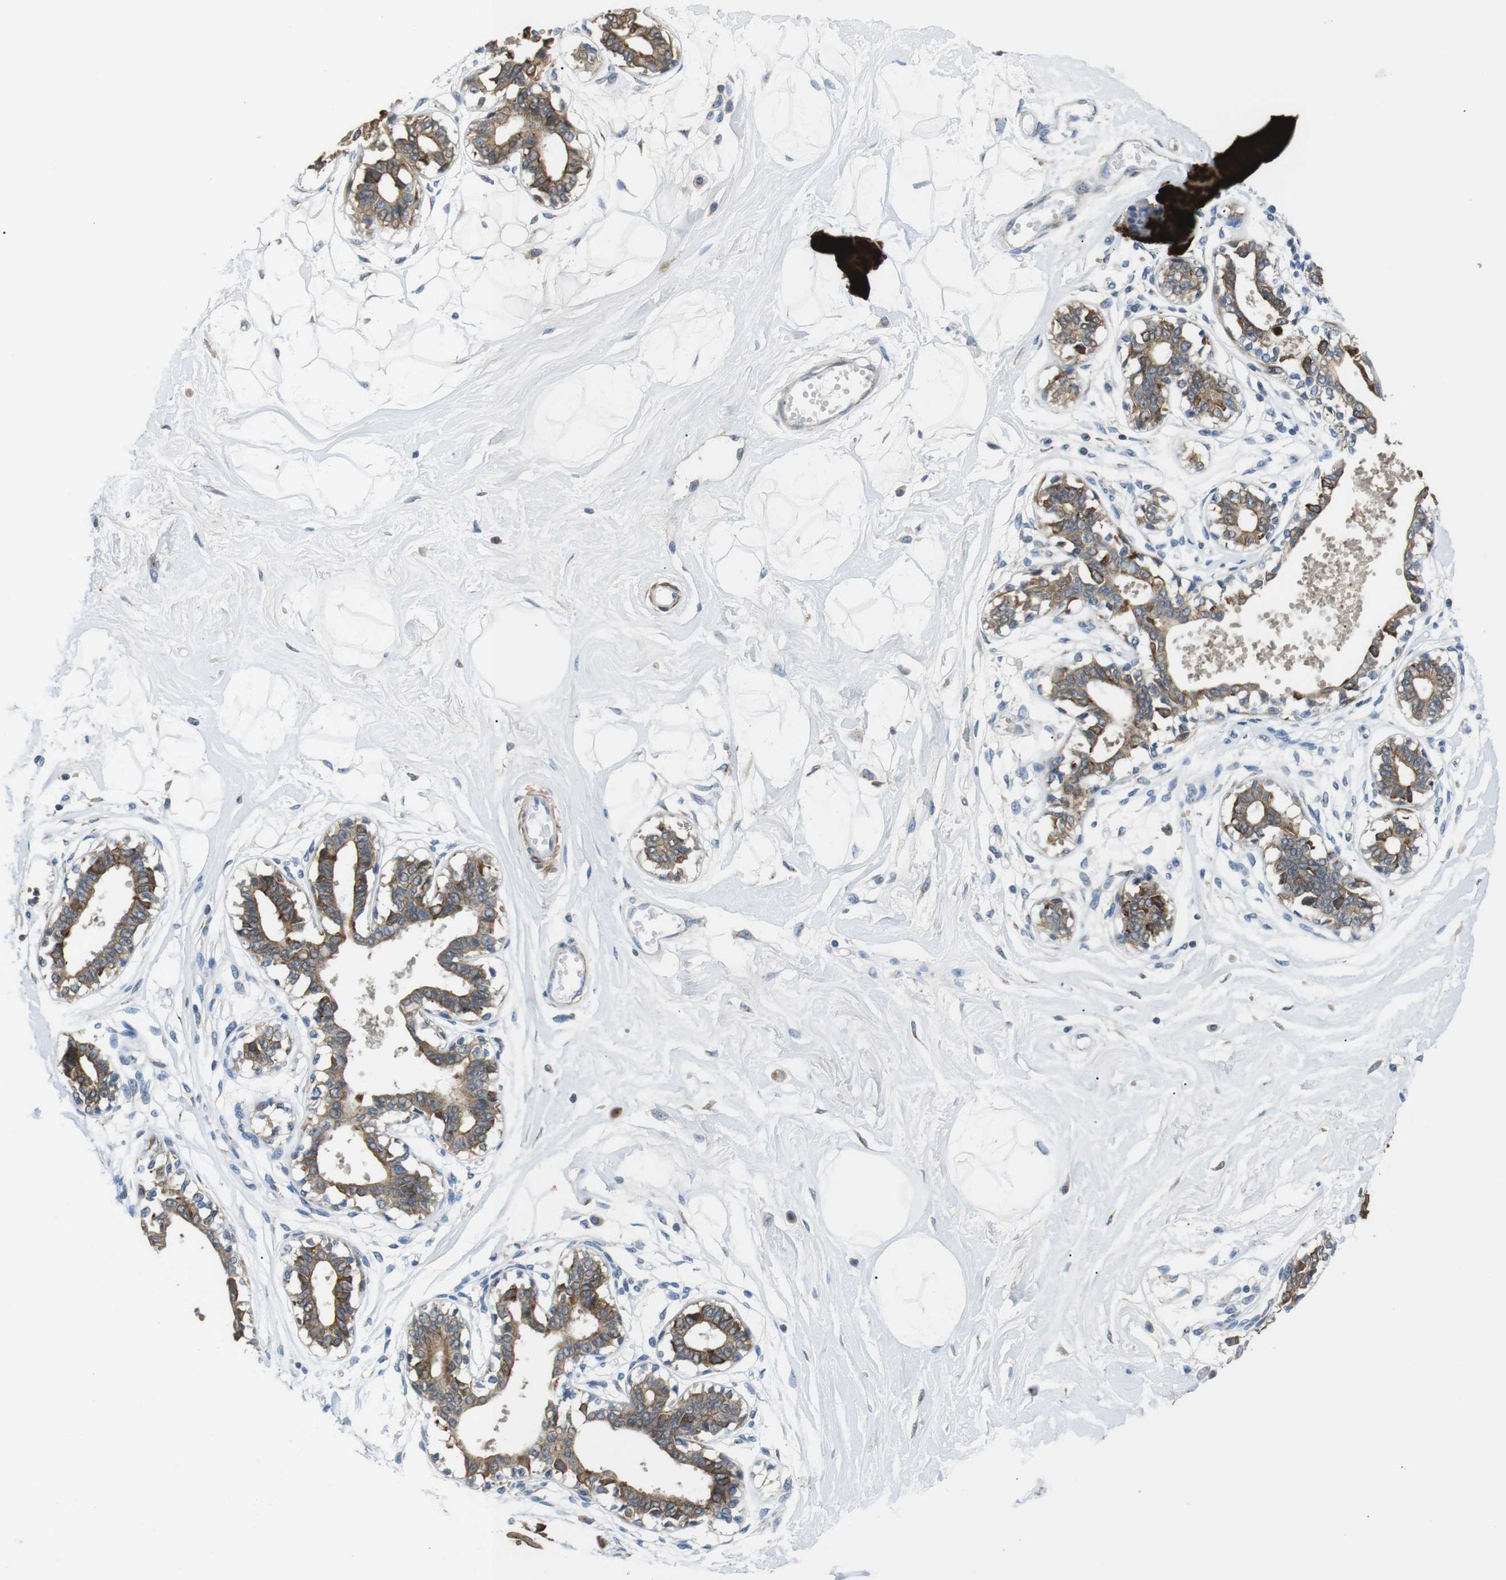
{"staining": {"intensity": "negative", "quantity": "none", "location": "none"}, "tissue": "breast", "cell_type": "Adipocytes", "image_type": "normal", "snomed": [{"axis": "morphology", "description": "Normal tissue, NOS"}, {"axis": "topography", "description": "Breast"}], "caption": "Adipocytes show no significant expression in normal breast. Brightfield microscopy of IHC stained with DAB (brown) and hematoxylin (blue), captured at high magnification.", "gene": "UNC5CL", "patient": {"sex": "female", "age": 45}}